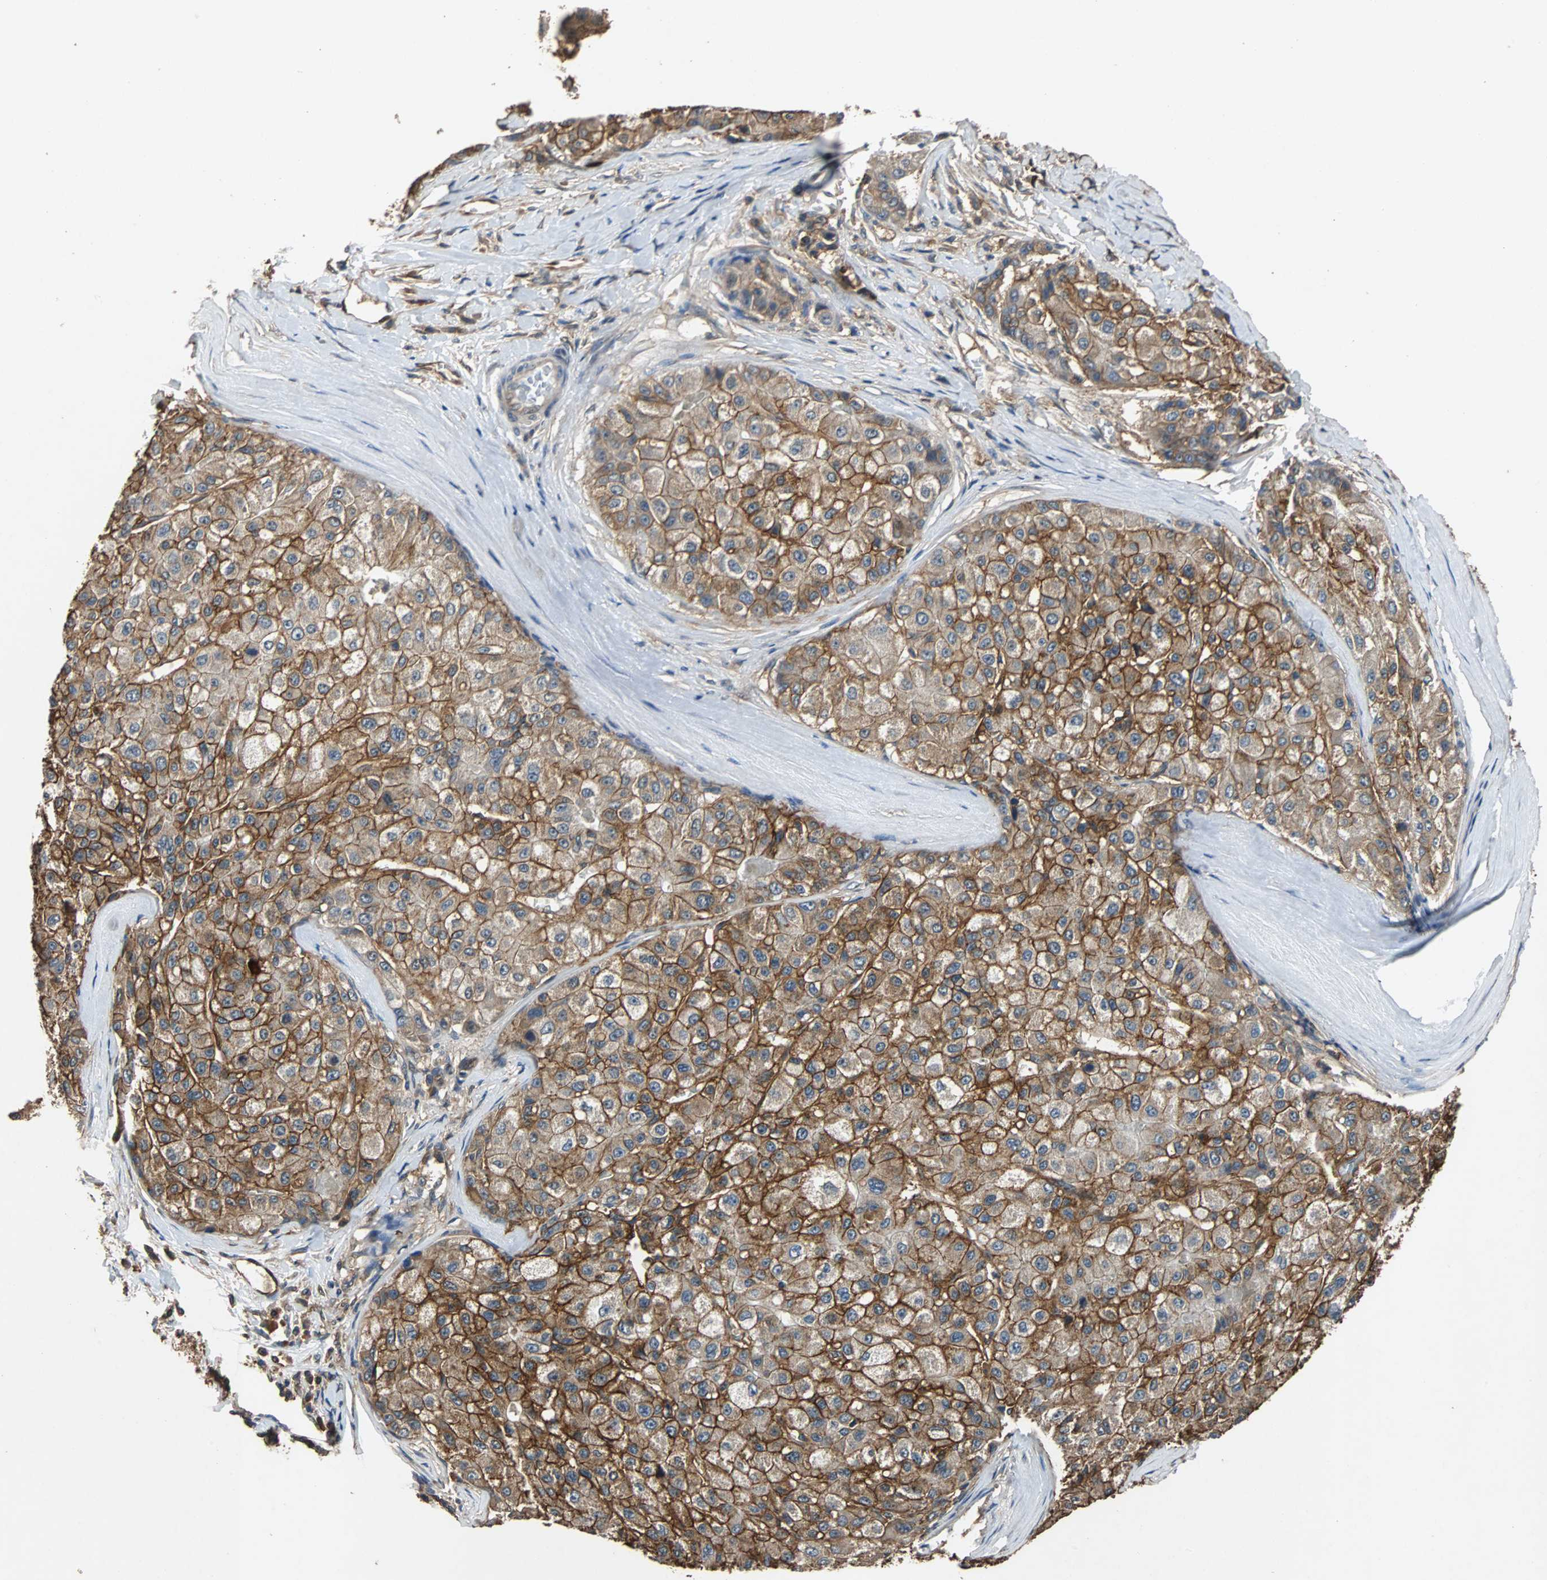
{"staining": {"intensity": "moderate", "quantity": ">75%", "location": "cytoplasmic/membranous"}, "tissue": "liver cancer", "cell_type": "Tumor cells", "image_type": "cancer", "snomed": [{"axis": "morphology", "description": "Carcinoma, Hepatocellular, NOS"}, {"axis": "topography", "description": "Liver"}], "caption": "DAB (3,3'-diaminobenzidine) immunohistochemical staining of human liver cancer (hepatocellular carcinoma) demonstrates moderate cytoplasmic/membranous protein positivity in about >75% of tumor cells.", "gene": "NDRG1", "patient": {"sex": "male", "age": 80}}